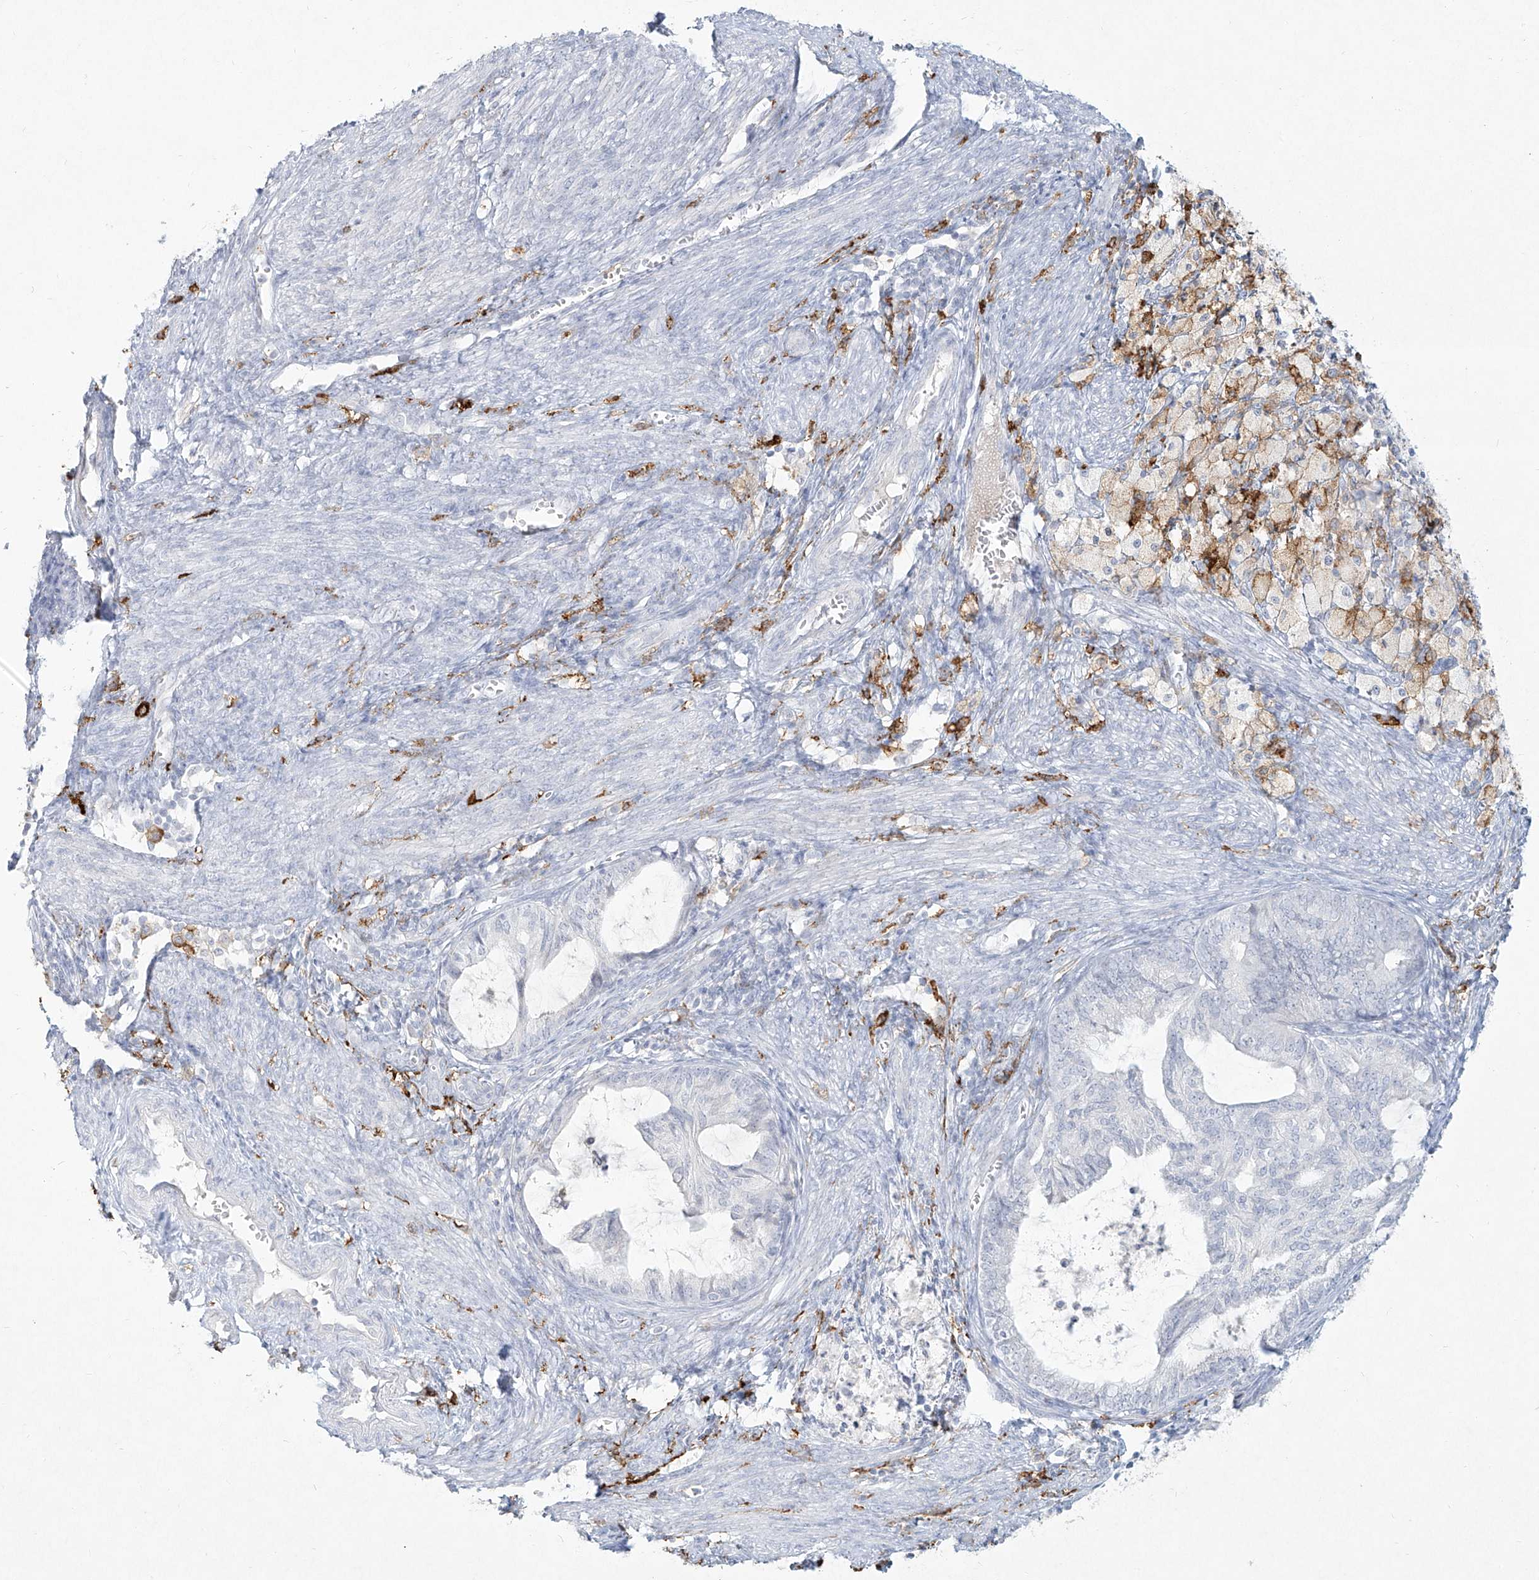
{"staining": {"intensity": "negative", "quantity": "none", "location": "none"}, "tissue": "cervical cancer", "cell_type": "Tumor cells", "image_type": "cancer", "snomed": [{"axis": "morphology", "description": "Normal tissue, NOS"}, {"axis": "morphology", "description": "Adenocarcinoma, NOS"}, {"axis": "topography", "description": "Cervix"}, {"axis": "topography", "description": "Endometrium"}], "caption": "Immunohistochemistry image of neoplastic tissue: cervical cancer stained with DAB displays no significant protein positivity in tumor cells. (Brightfield microscopy of DAB IHC at high magnification).", "gene": "CD209", "patient": {"sex": "female", "age": 86}}